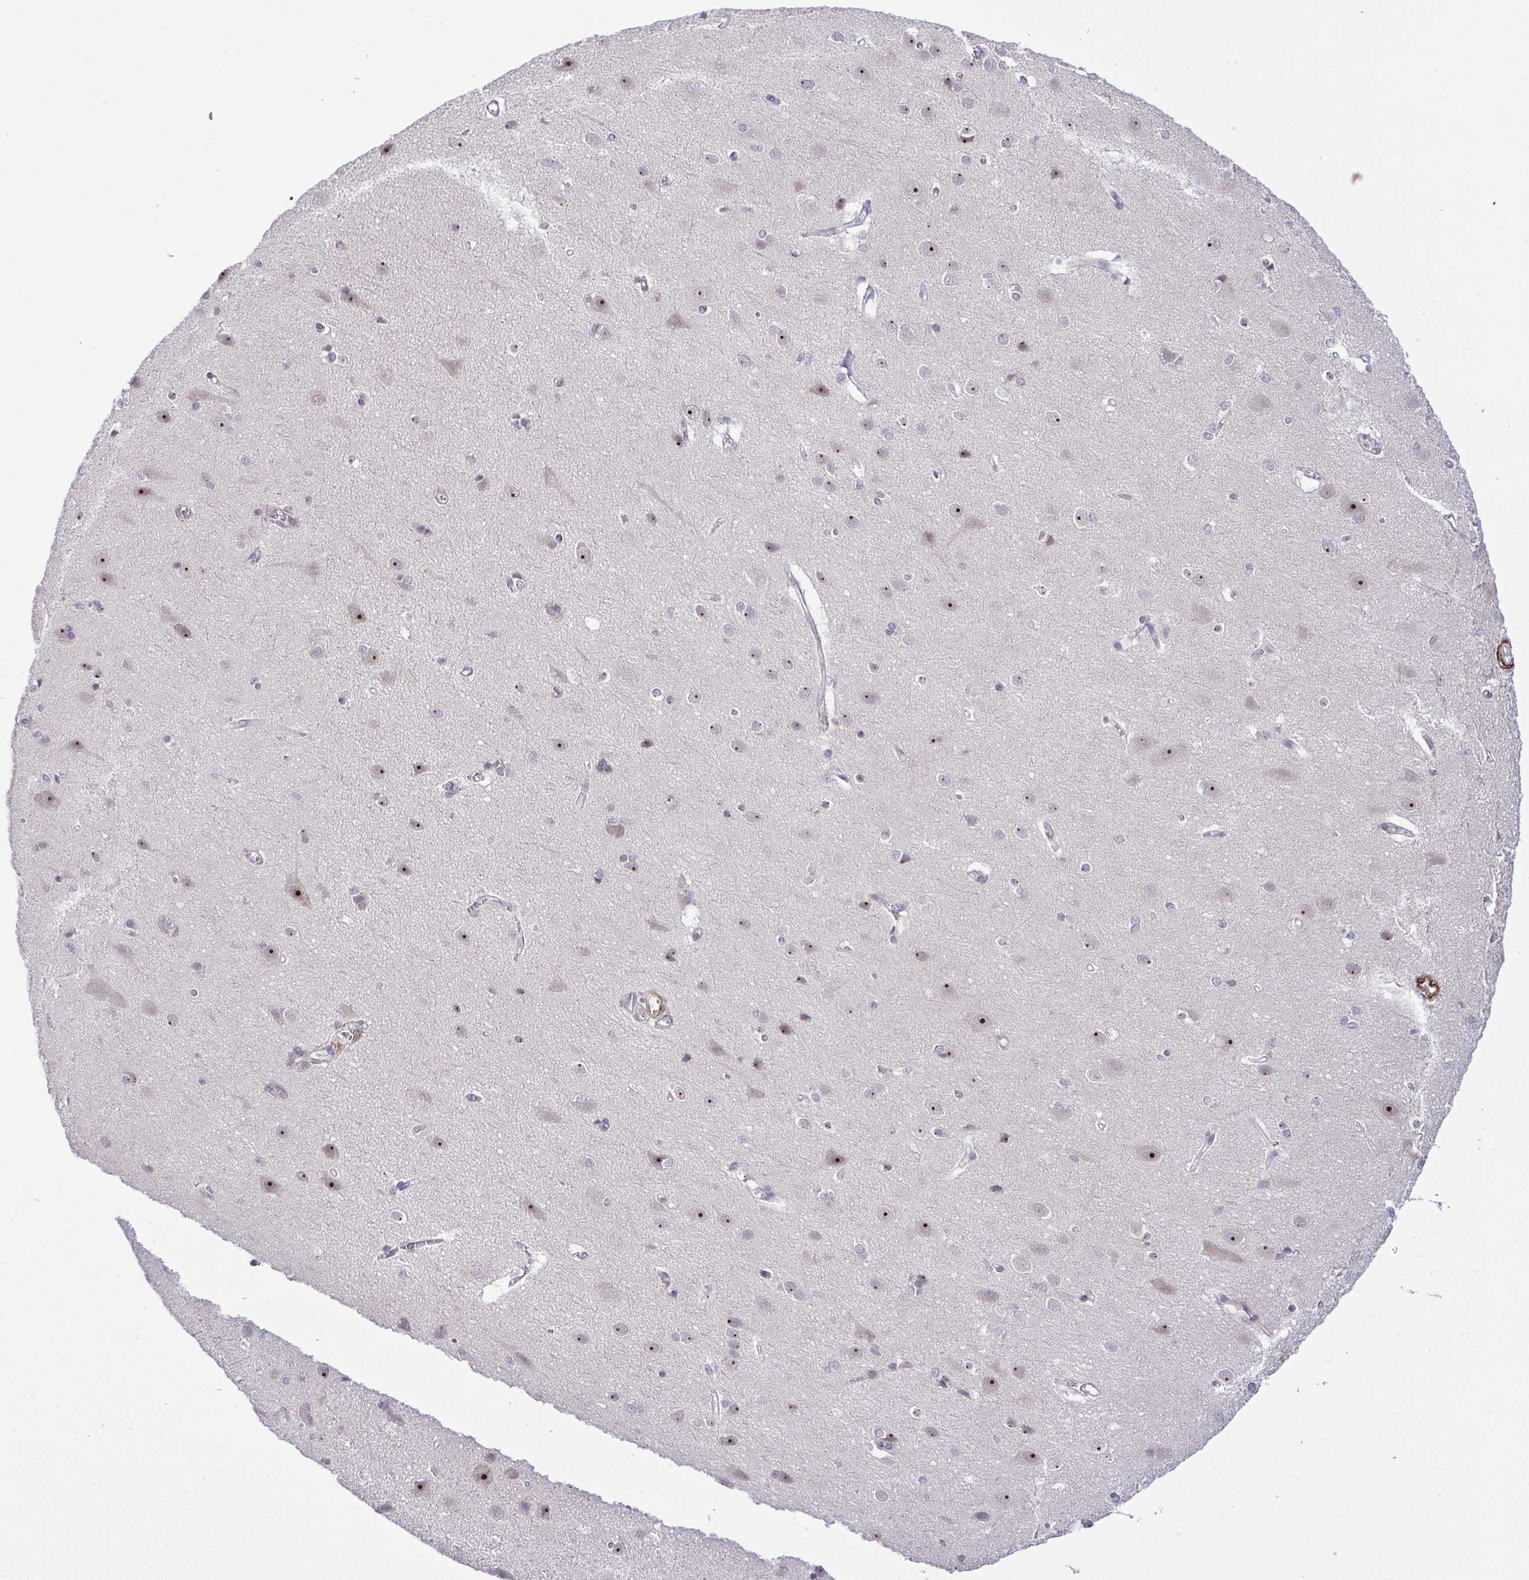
{"staining": {"intensity": "weak", "quantity": "25%-75%", "location": "nuclear"}, "tissue": "cerebral cortex", "cell_type": "Endothelial cells", "image_type": "normal", "snomed": [{"axis": "morphology", "description": "Normal tissue, NOS"}, {"axis": "topography", "description": "Cerebral cortex"}], "caption": "Unremarkable cerebral cortex was stained to show a protein in brown. There is low levels of weak nuclear positivity in about 25%-75% of endothelial cells.", "gene": "RSL24D1", "patient": {"sex": "male", "age": 37}}